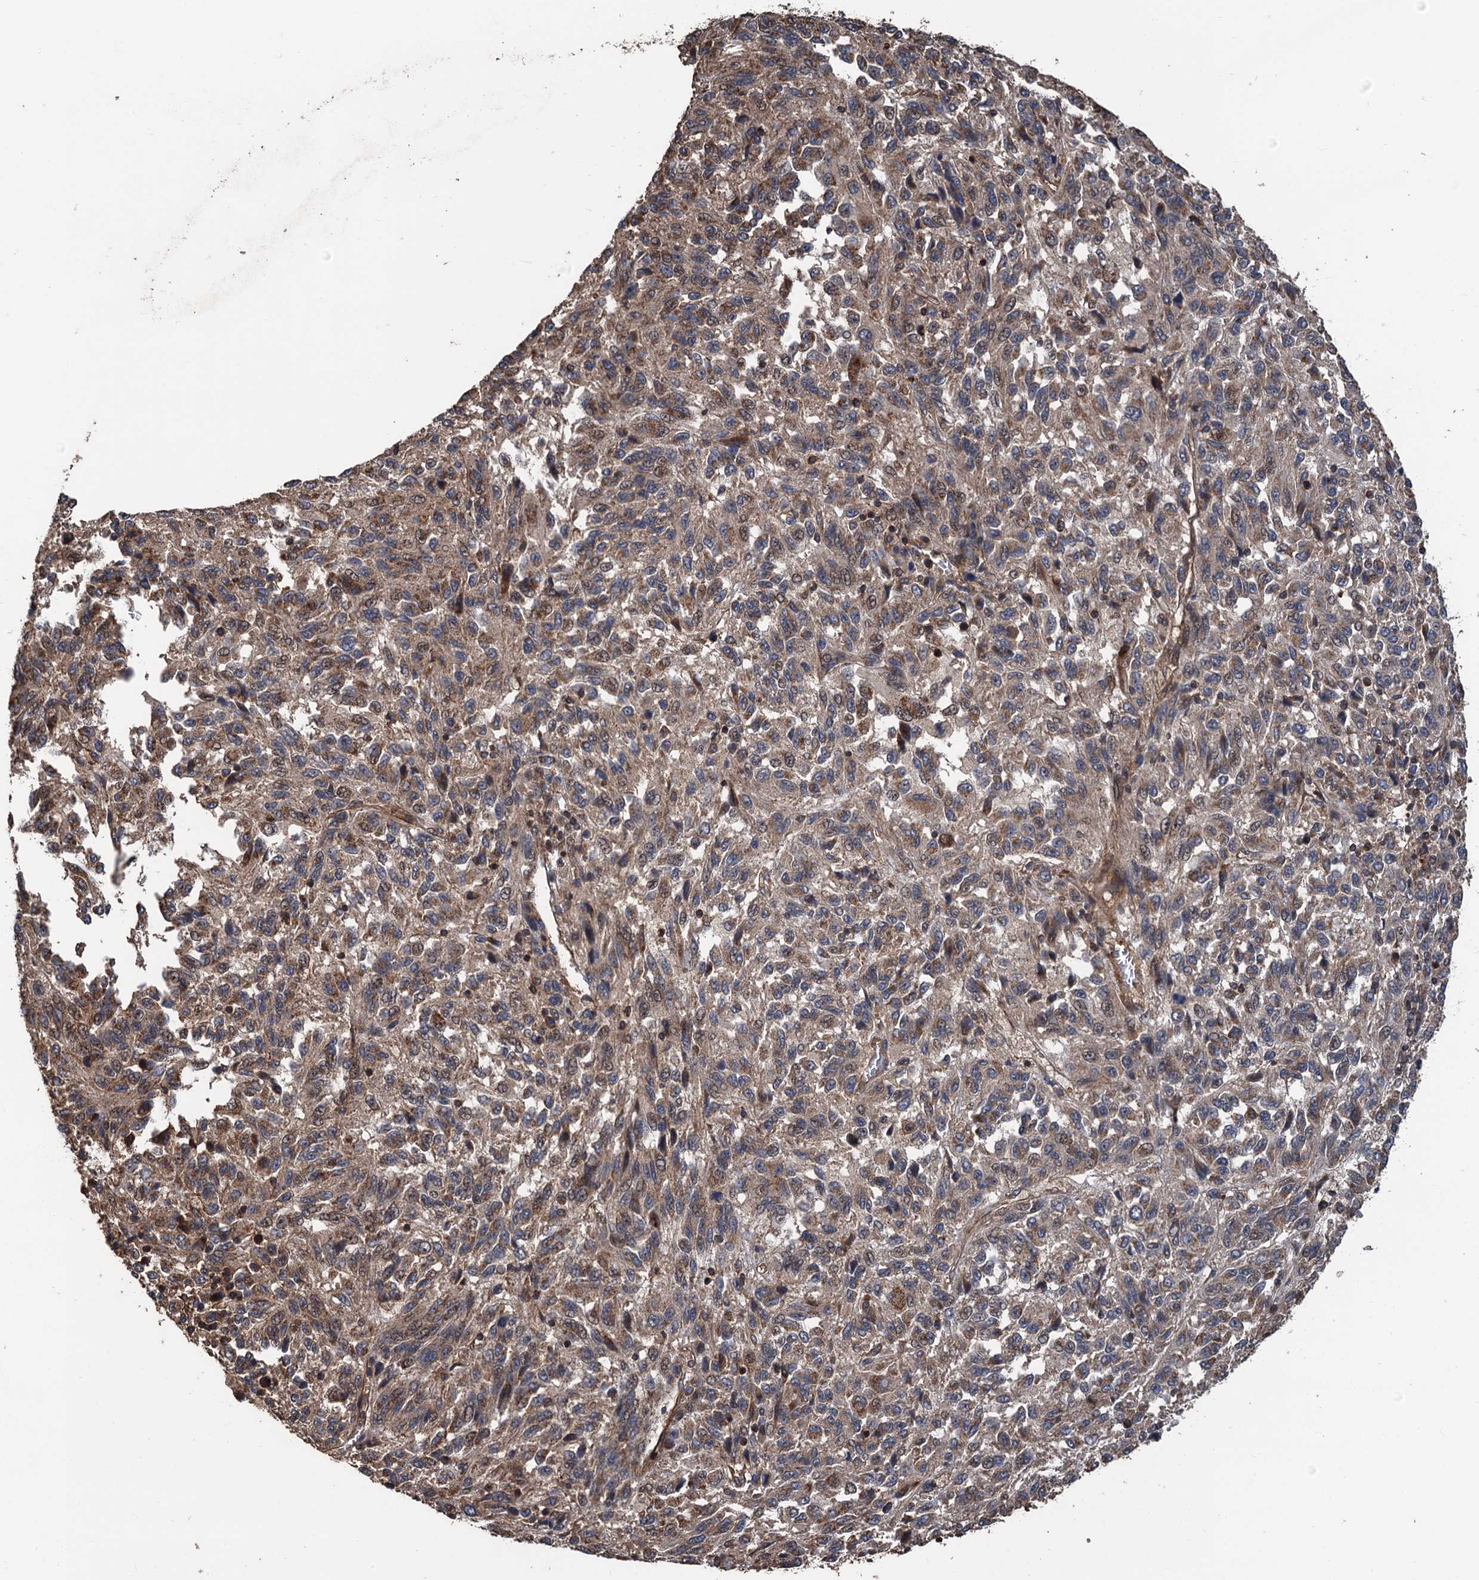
{"staining": {"intensity": "moderate", "quantity": ">75%", "location": "cytoplasmic/membranous"}, "tissue": "melanoma", "cell_type": "Tumor cells", "image_type": "cancer", "snomed": [{"axis": "morphology", "description": "Malignant melanoma, Metastatic site"}, {"axis": "topography", "description": "Lung"}], "caption": "Brown immunohistochemical staining in human malignant melanoma (metastatic site) demonstrates moderate cytoplasmic/membranous expression in approximately >75% of tumor cells. The protein is shown in brown color, while the nuclei are stained blue.", "gene": "PPP4R1", "patient": {"sex": "male", "age": 64}}